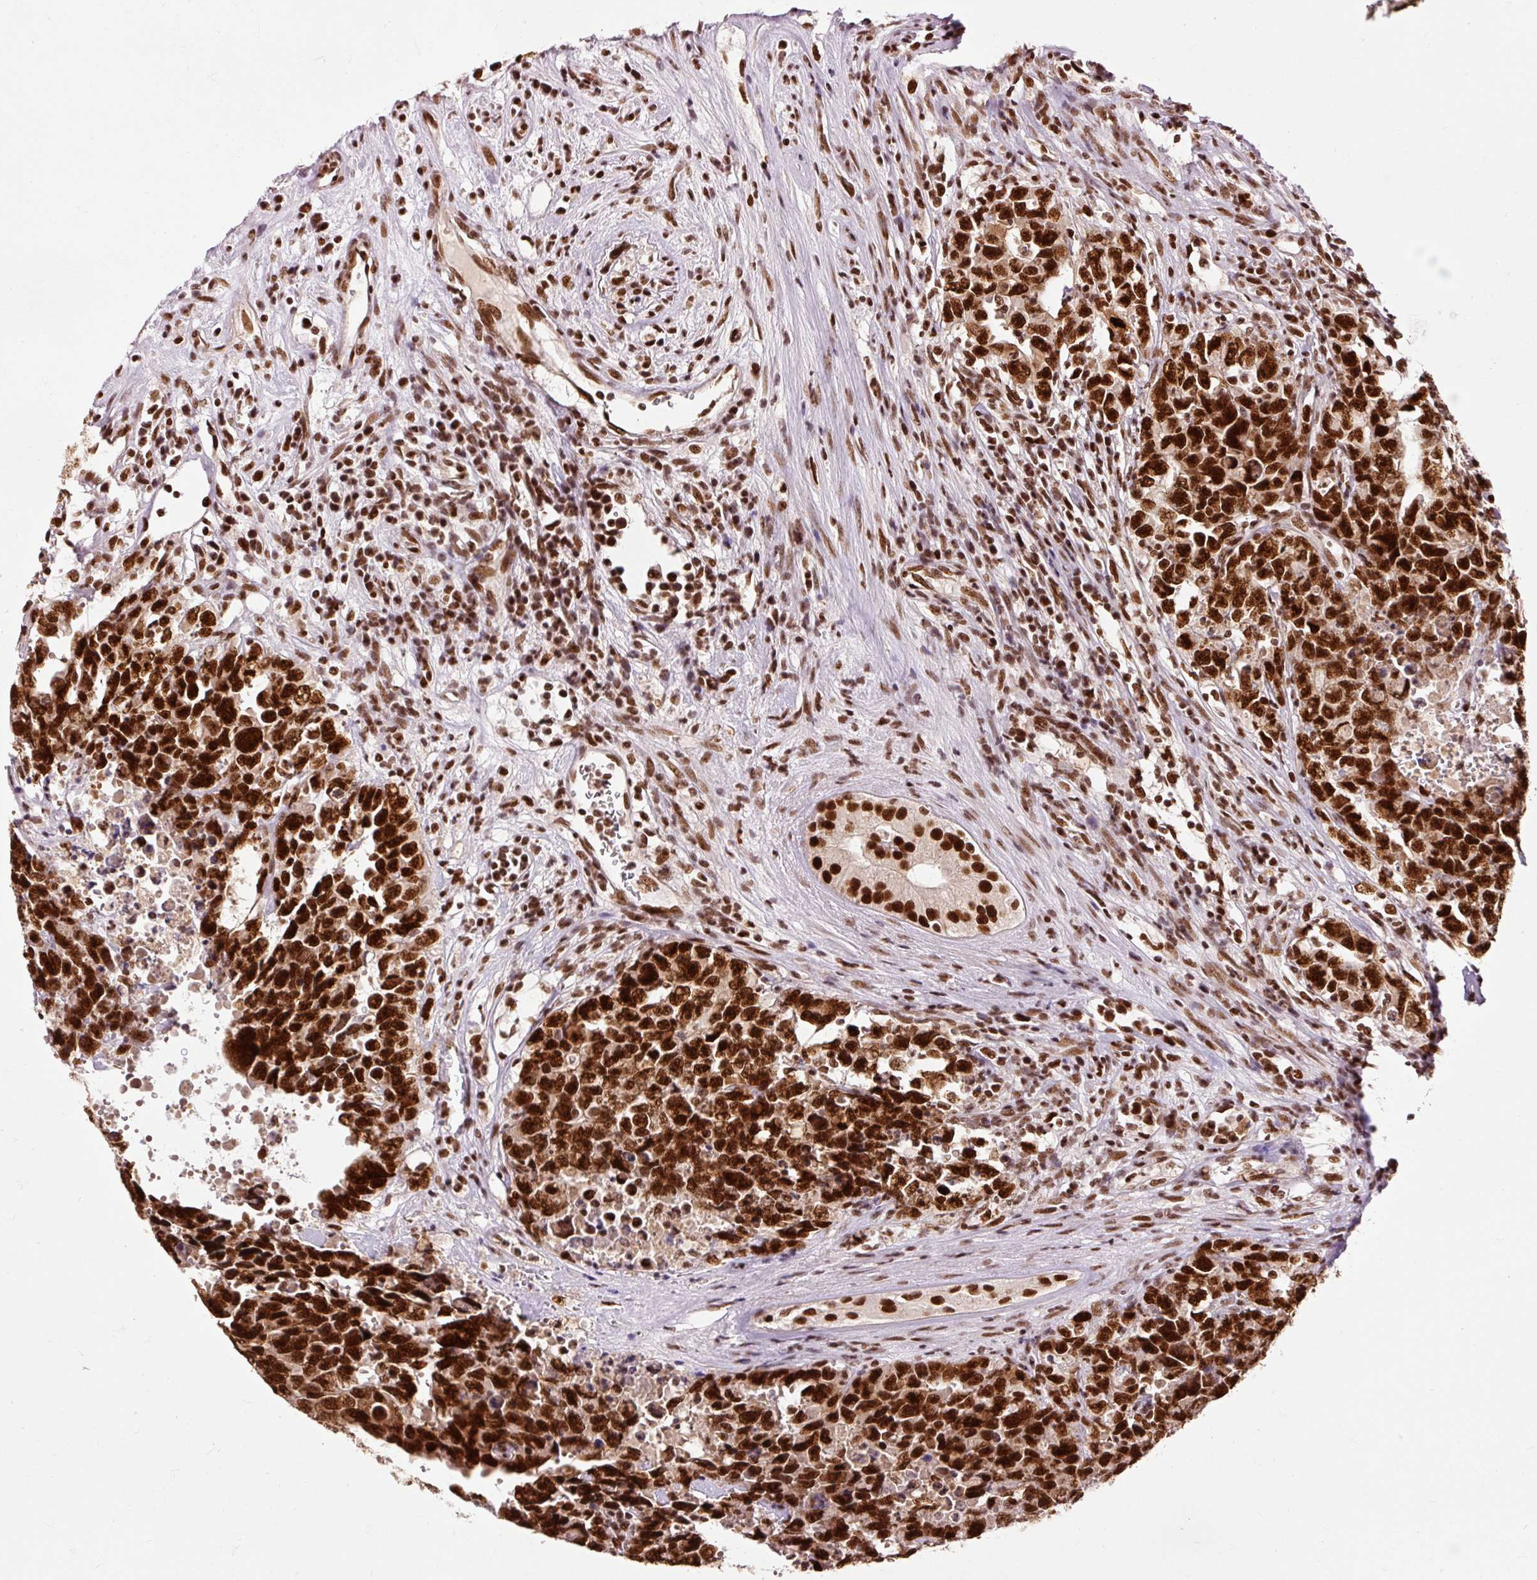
{"staining": {"intensity": "strong", "quantity": ">75%", "location": "nuclear"}, "tissue": "testis cancer", "cell_type": "Tumor cells", "image_type": "cancer", "snomed": [{"axis": "morphology", "description": "Carcinoma, Embryonal, NOS"}, {"axis": "topography", "description": "Testis"}], "caption": "Immunohistochemical staining of human embryonal carcinoma (testis) shows high levels of strong nuclear protein expression in approximately >75% of tumor cells. The protein is stained brown, and the nuclei are stained in blue (DAB (3,3'-diaminobenzidine) IHC with brightfield microscopy, high magnification).", "gene": "ZBTB44", "patient": {"sex": "male", "age": 24}}